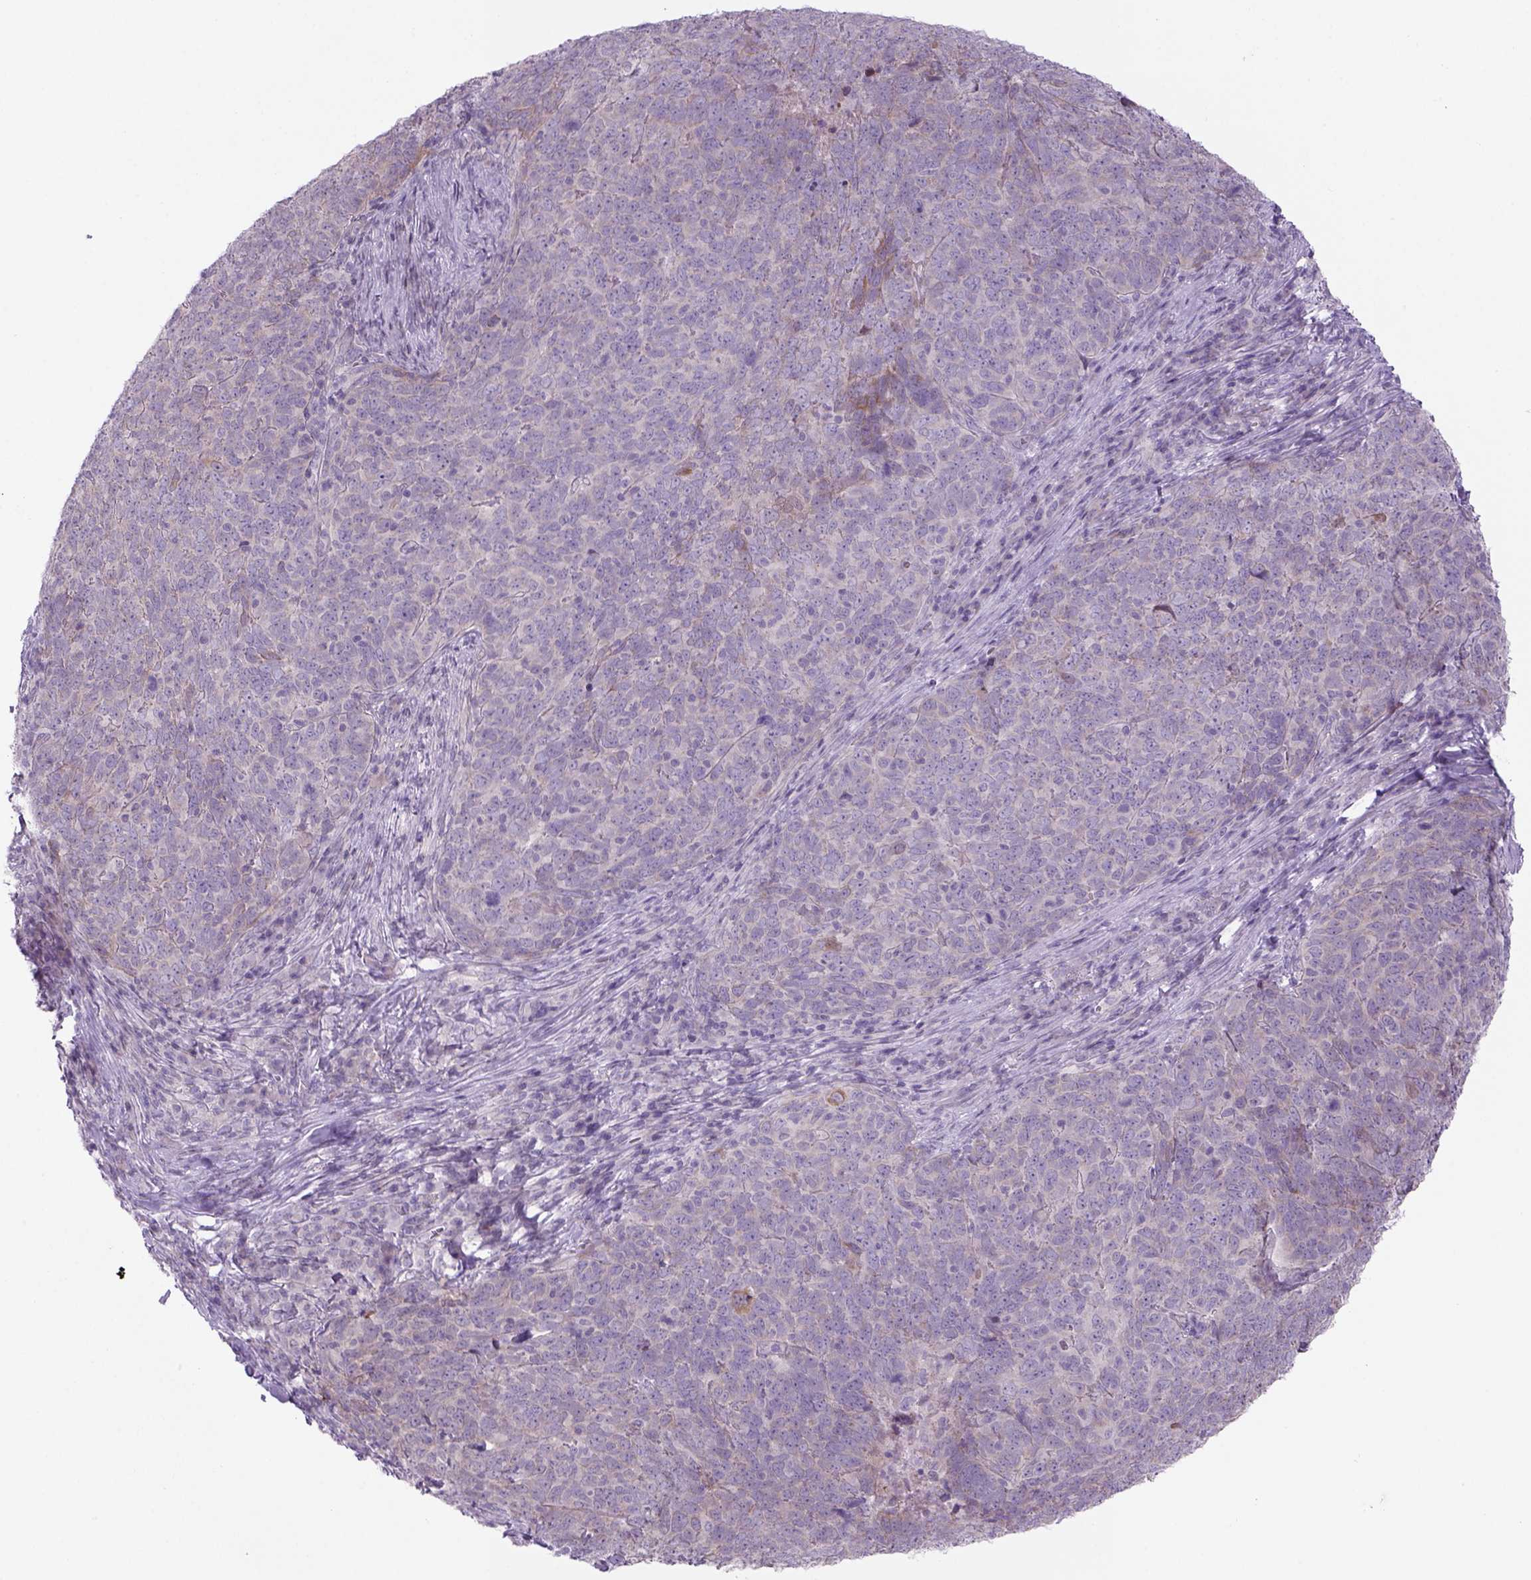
{"staining": {"intensity": "negative", "quantity": "none", "location": "none"}, "tissue": "skin cancer", "cell_type": "Tumor cells", "image_type": "cancer", "snomed": [{"axis": "morphology", "description": "Squamous cell carcinoma, NOS"}, {"axis": "topography", "description": "Skin"}, {"axis": "topography", "description": "Anal"}], "caption": "Image shows no protein staining in tumor cells of skin cancer tissue. (Immunohistochemistry, brightfield microscopy, high magnification).", "gene": "ADGRV1", "patient": {"sex": "female", "age": 51}}